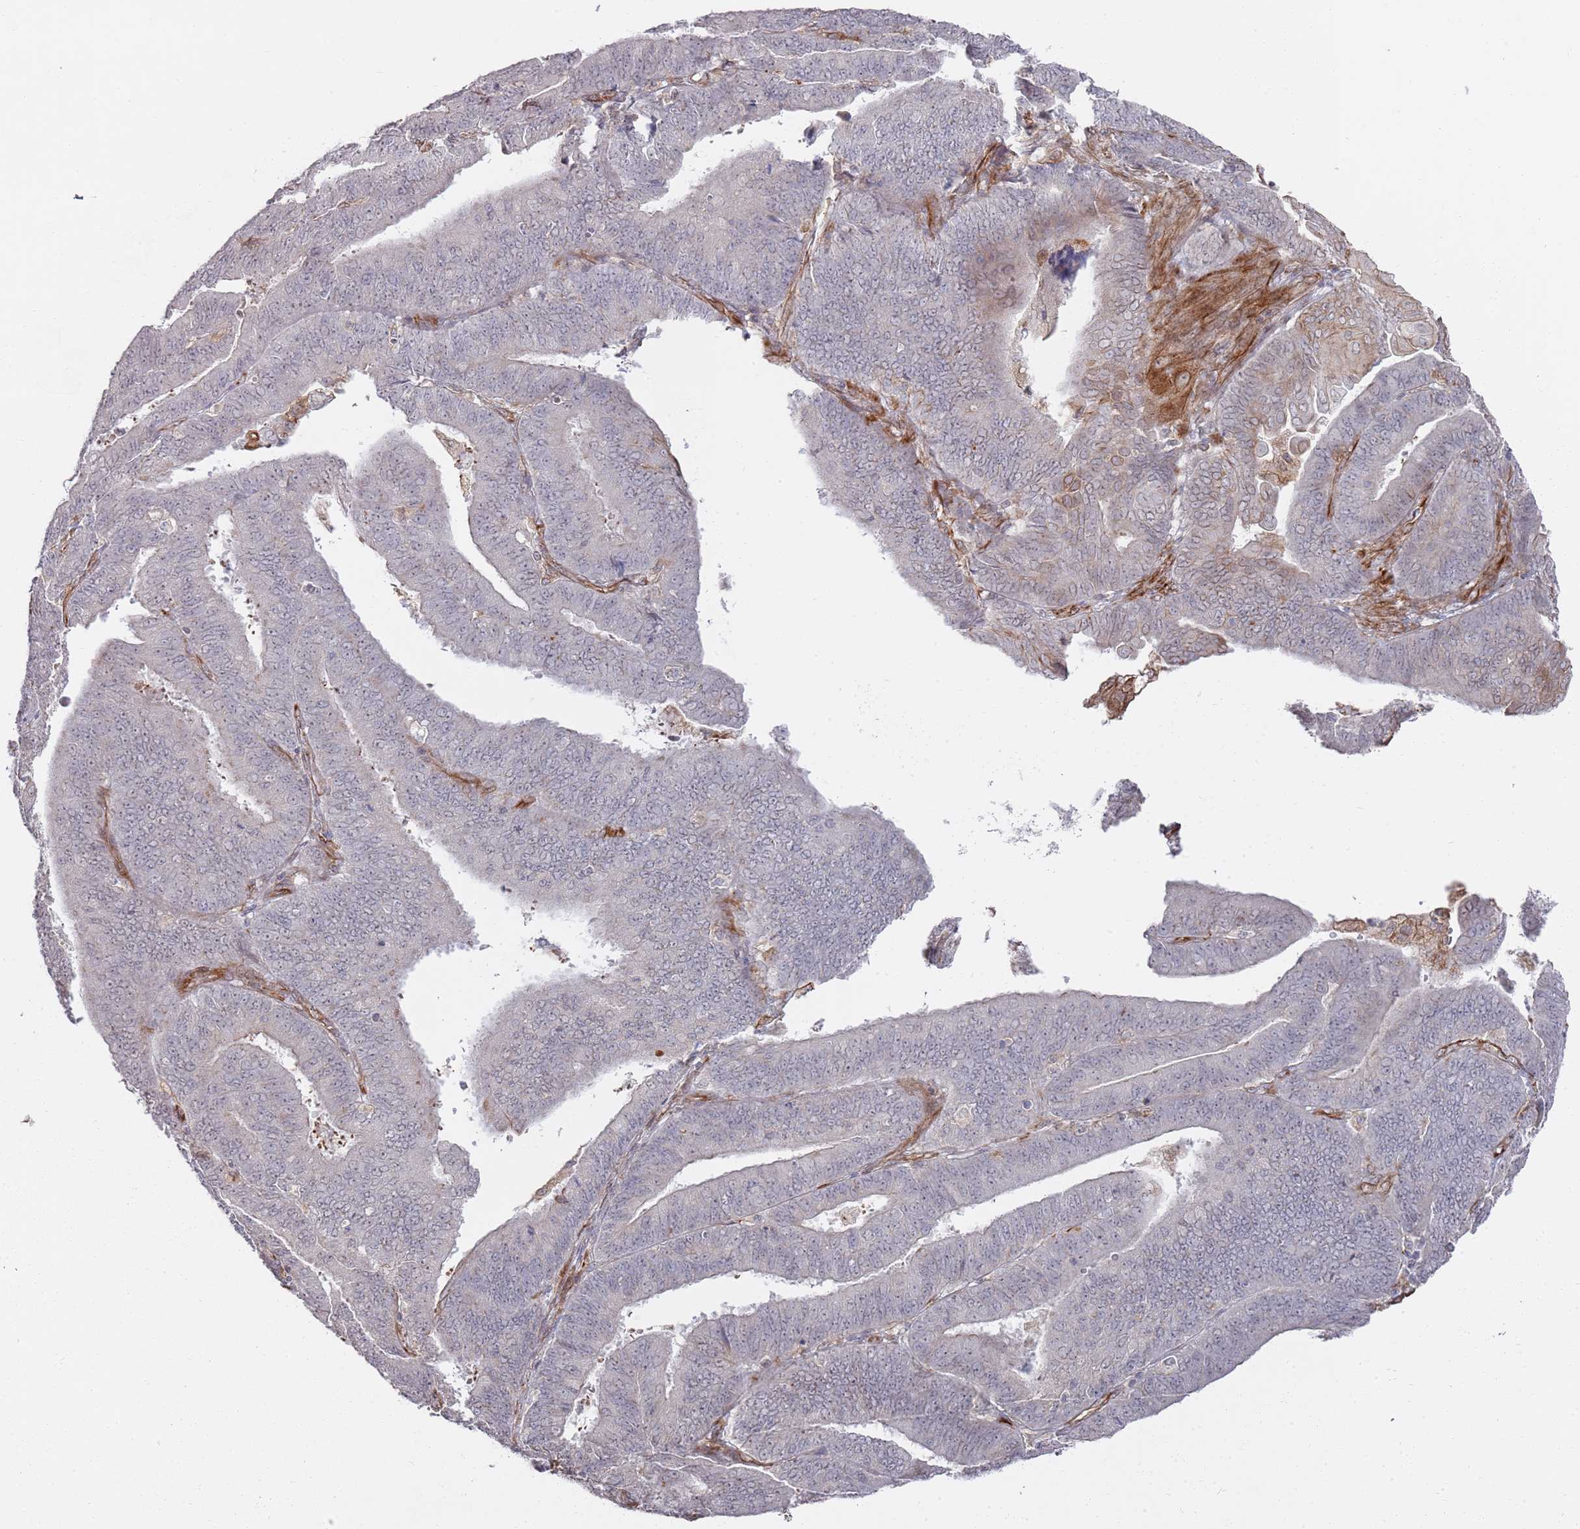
{"staining": {"intensity": "negative", "quantity": "none", "location": "none"}, "tissue": "endometrial cancer", "cell_type": "Tumor cells", "image_type": "cancer", "snomed": [{"axis": "morphology", "description": "Adenocarcinoma, NOS"}, {"axis": "topography", "description": "Endometrium"}], "caption": "Immunohistochemistry of human endometrial cancer (adenocarcinoma) displays no positivity in tumor cells.", "gene": "PHF21A", "patient": {"sex": "female", "age": 73}}